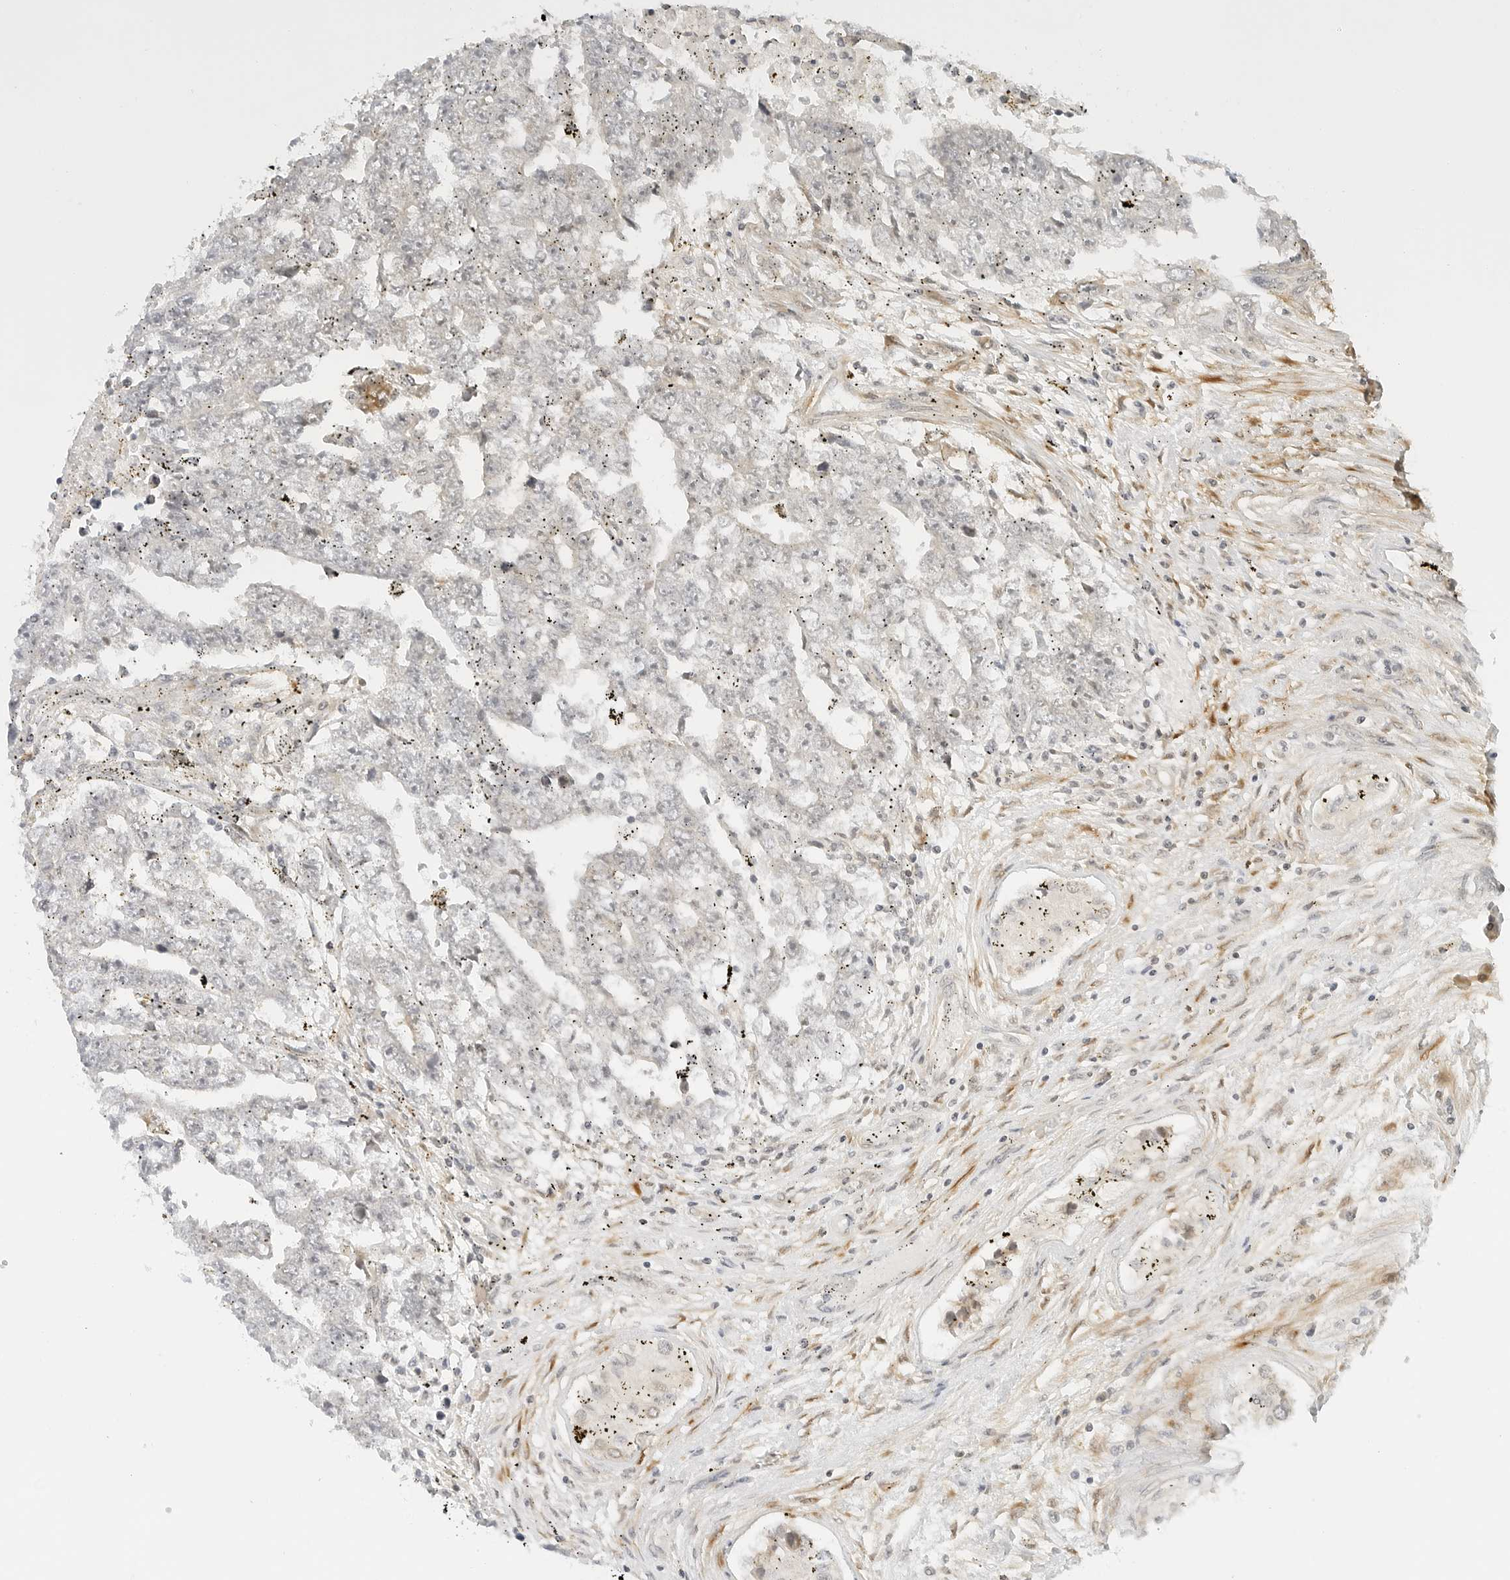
{"staining": {"intensity": "negative", "quantity": "none", "location": "none"}, "tissue": "testis cancer", "cell_type": "Tumor cells", "image_type": "cancer", "snomed": [{"axis": "morphology", "description": "Carcinoma, Embryonal, NOS"}, {"axis": "topography", "description": "Testis"}], "caption": "Human testis cancer stained for a protein using immunohistochemistry reveals no staining in tumor cells.", "gene": "NEO1", "patient": {"sex": "male", "age": 25}}